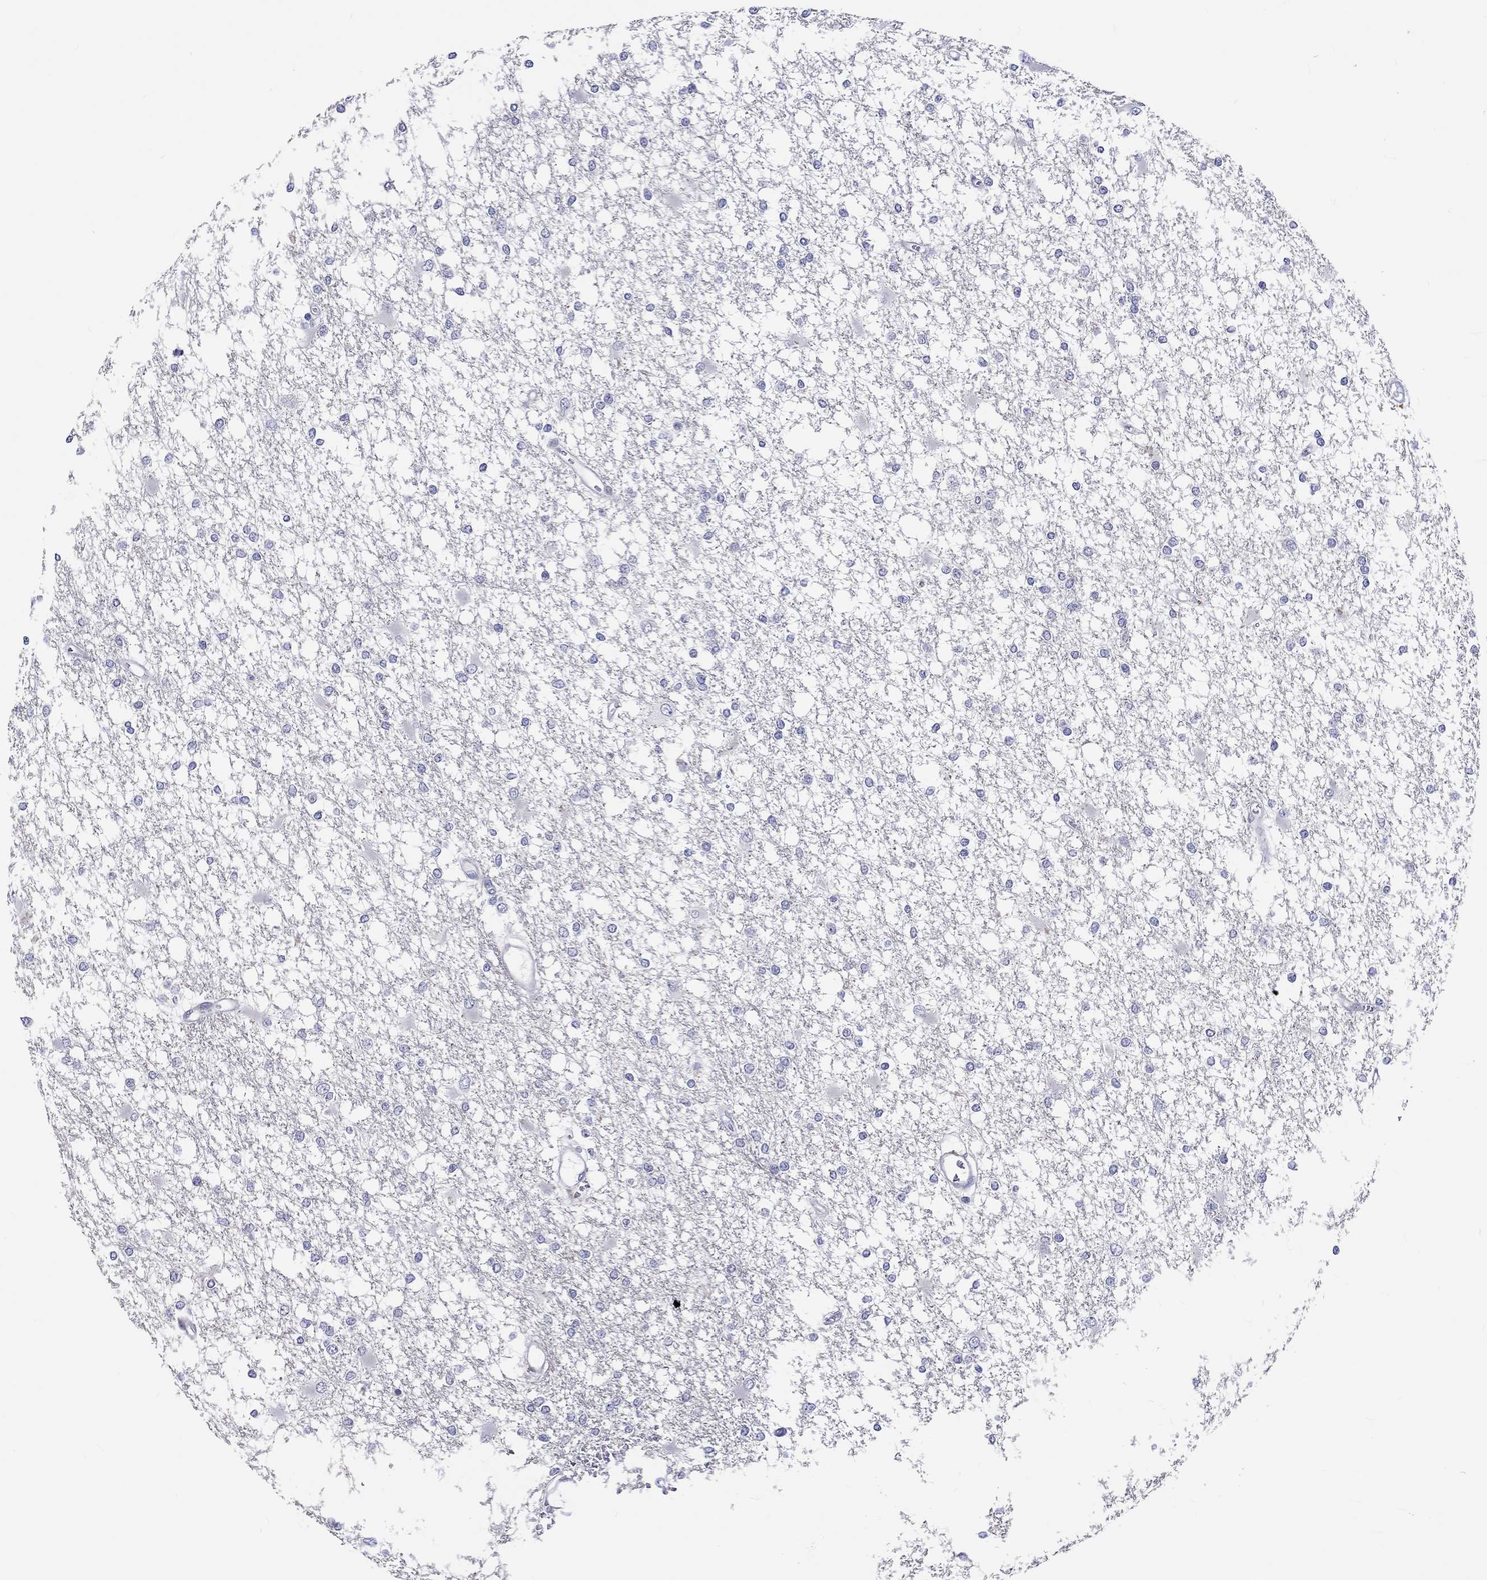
{"staining": {"intensity": "negative", "quantity": "none", "location": "none"}, "tissue": "glioma", "cell_type": "Tumor cells", "image_type": "cancer", "snomed": [{"axis": "morphology", "description": "Glioma, malignant, High grade"}, {"axis": "topography", "description": "Cerebral cortex"}], "caption": "This is an IHC image of human glioma. There is no expression in tumor cells.", "gene": "ABCG4", "patient": {"sex": "male", "age": 79}}